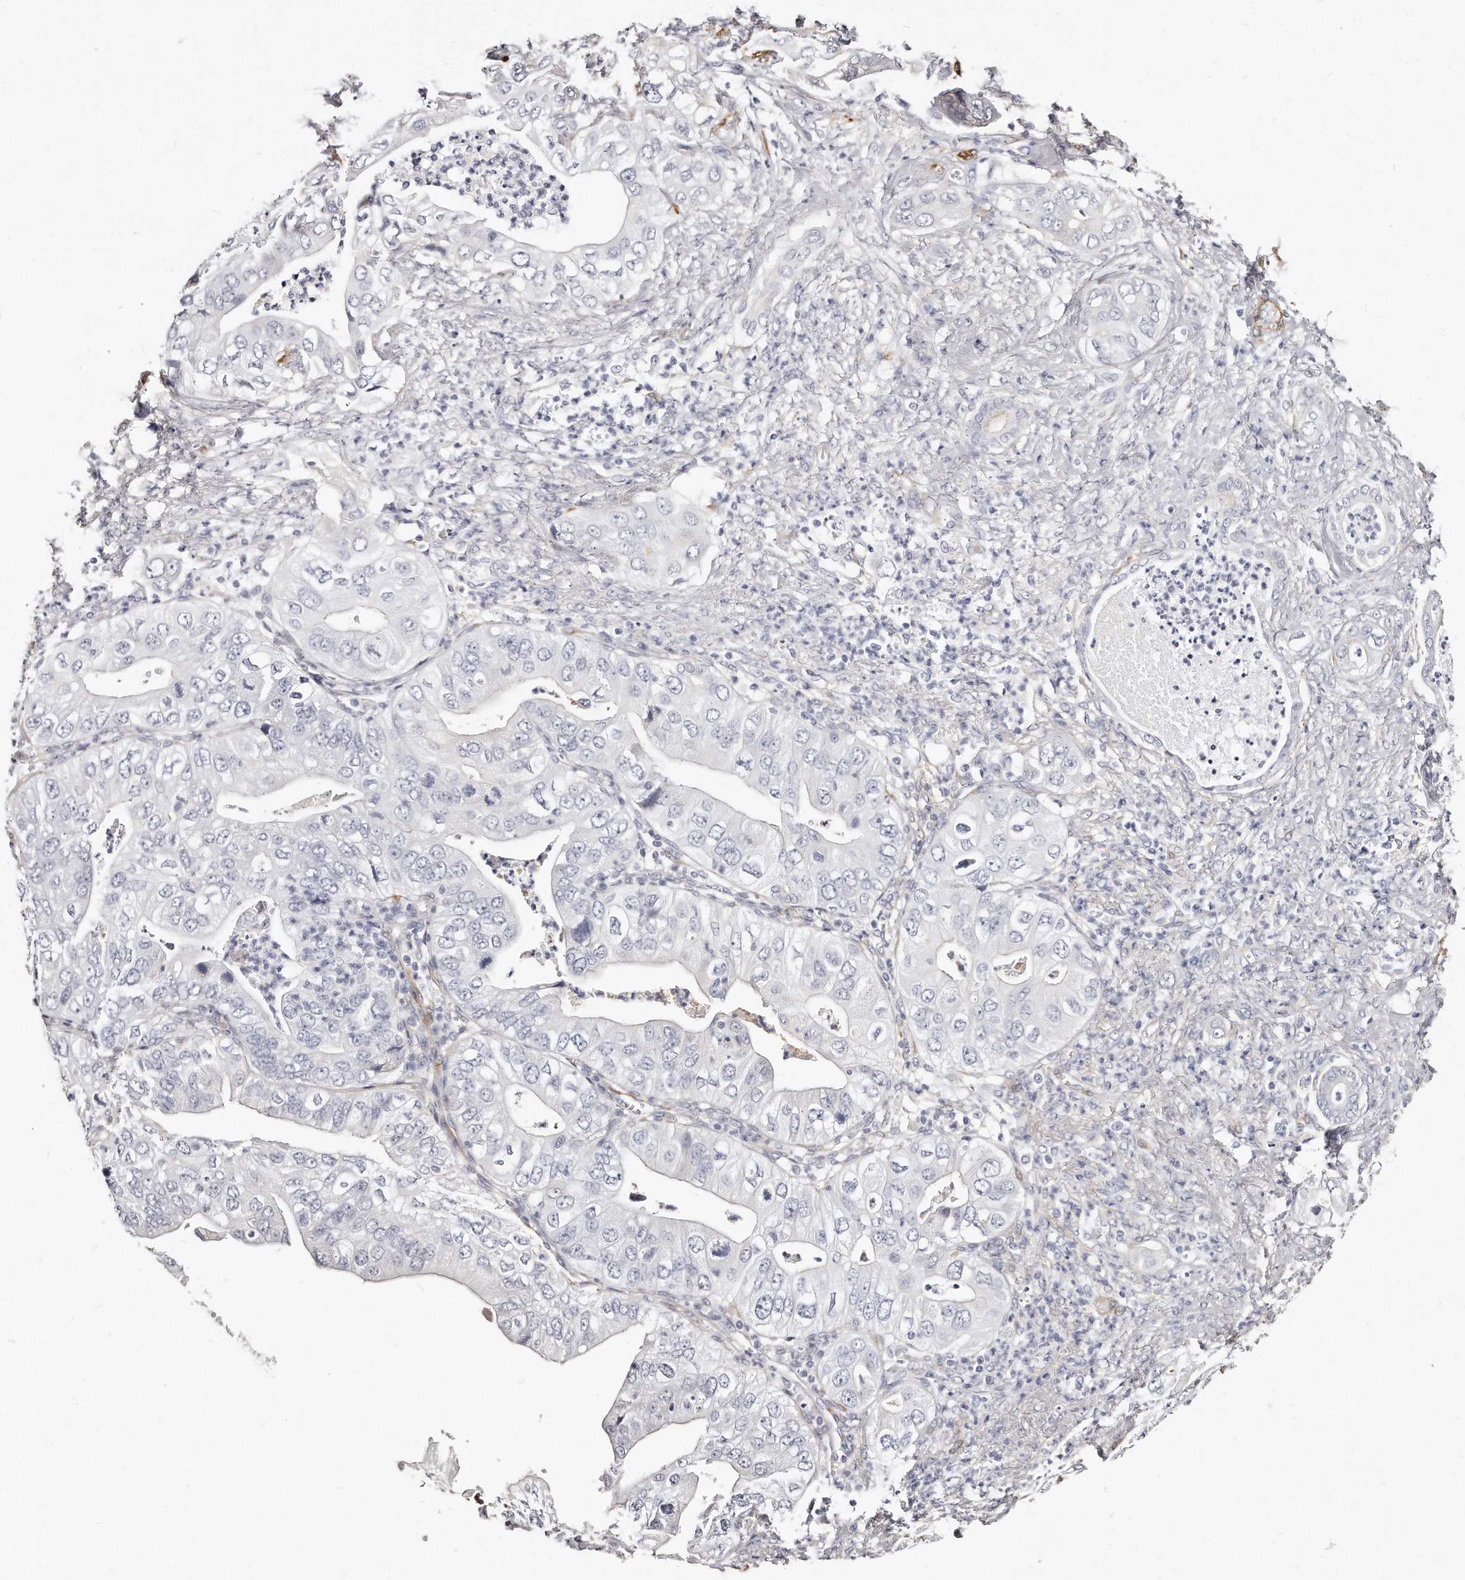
{"staining": {"intensity": "negative", "quantity": "none", "location": "none"}, "tissue": "pancreatic cancer", "cell_type": "Tumor cells", "image_type": "cancer", "snomed": [{"axis": "morphology", "description": "Adenocarcinoma, NOS"}, {"axis": "topography", "description": "Pancreas"}], "caption": "A micrograph of human pancreatic adenocarcinoma is negative for staining in tumor cells.", "gene": "LMOD1", "patient": {"sex": "female", "age": 78}}